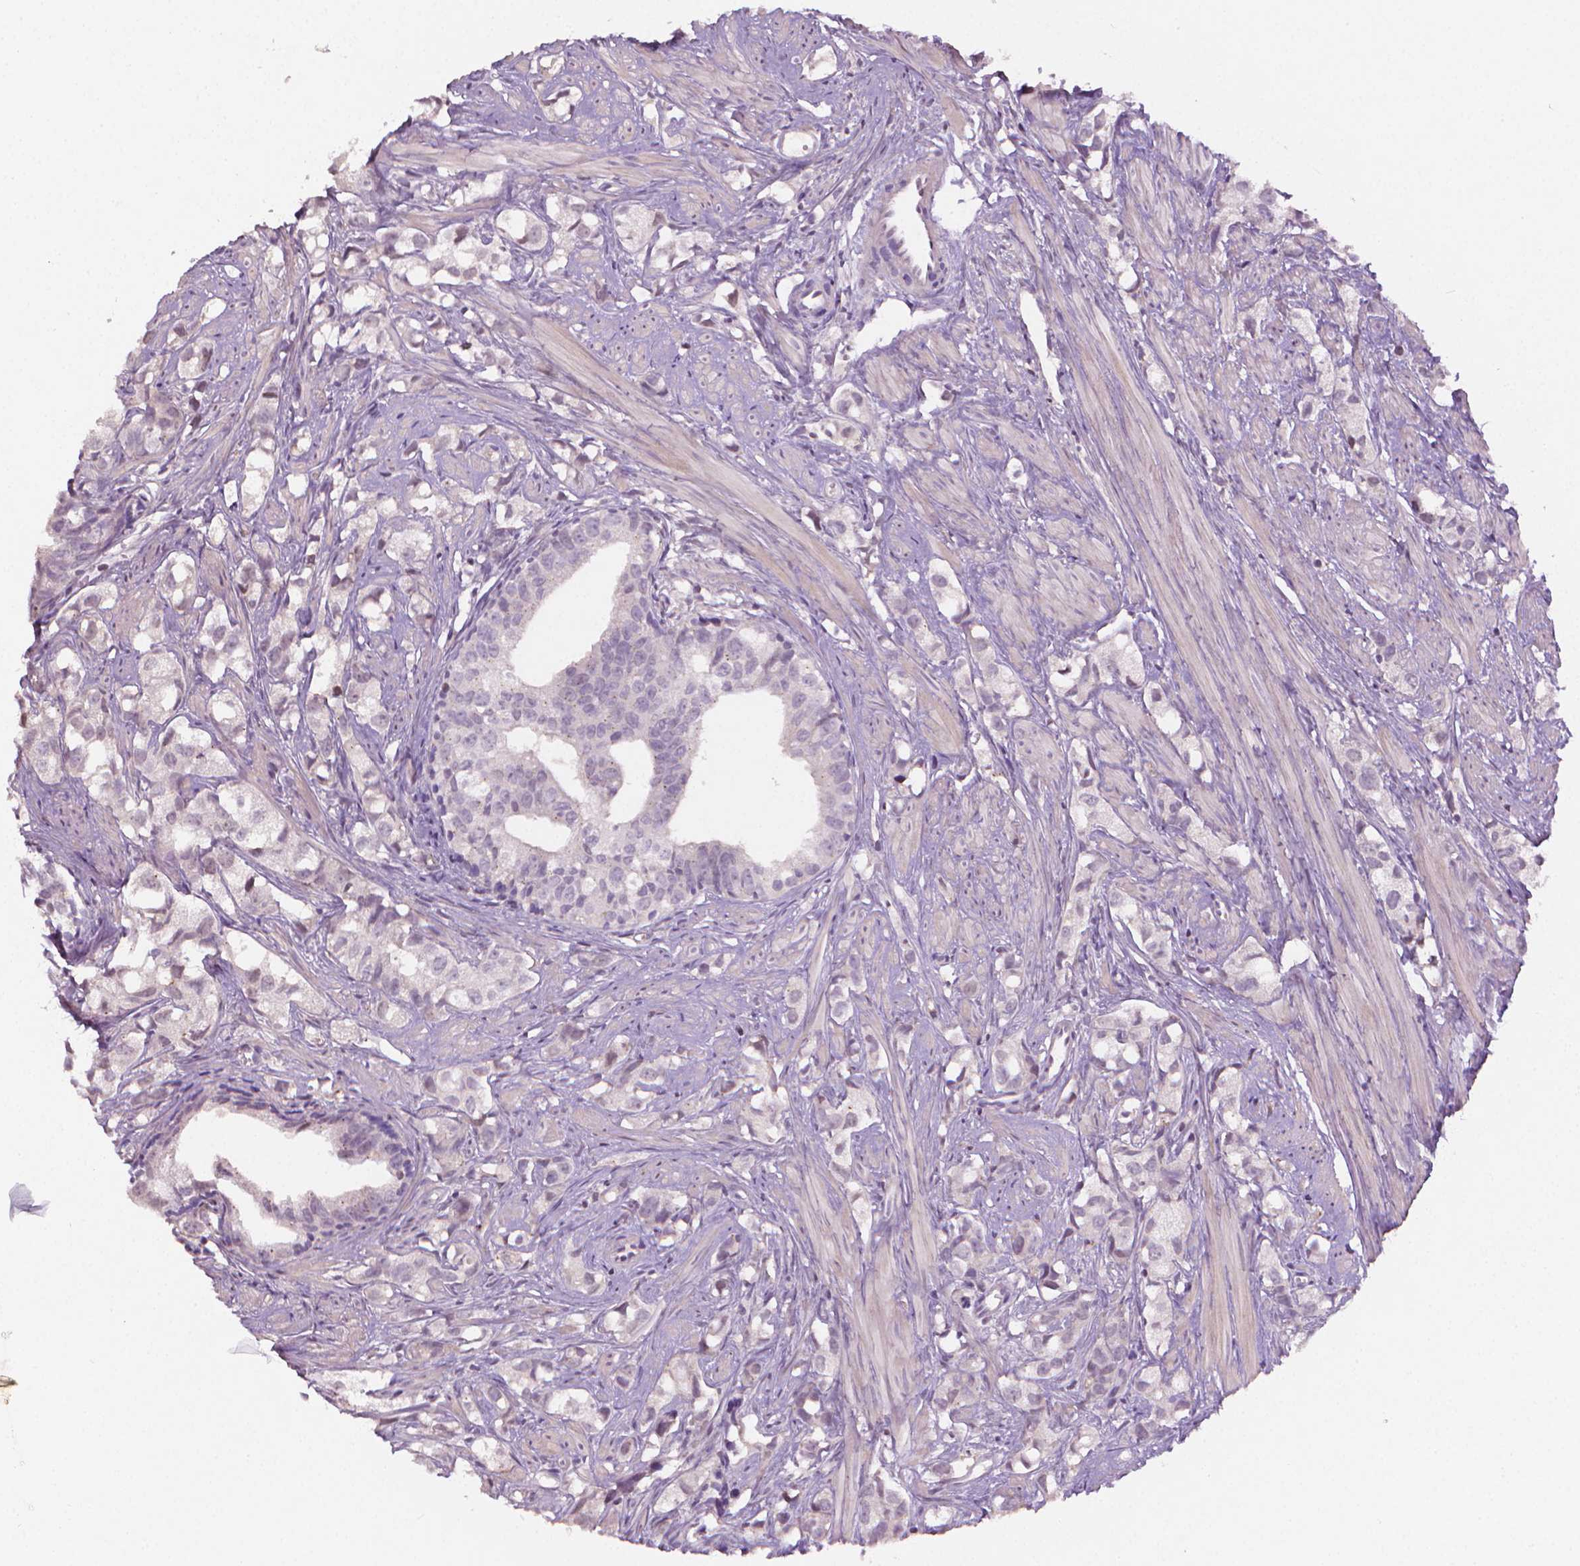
{"staining": {"intensity": "negative", "quantity": "none", "location": "none"}, "tissue": "prostate cancer", "cell_type": "Tumor cells", "image_type": "cancer", "snomed": [{"axis": "morphology", "description": "Adenocarcinoma, High grade"}, {"axis": "topography", "description": "Prostate"}], "caption": "Immunohistochemical staining of human prostate cancer shows no significant positivity in tumor cells.", "gene": "NCAN", "patient": {"sex": "male", "age": 58}}